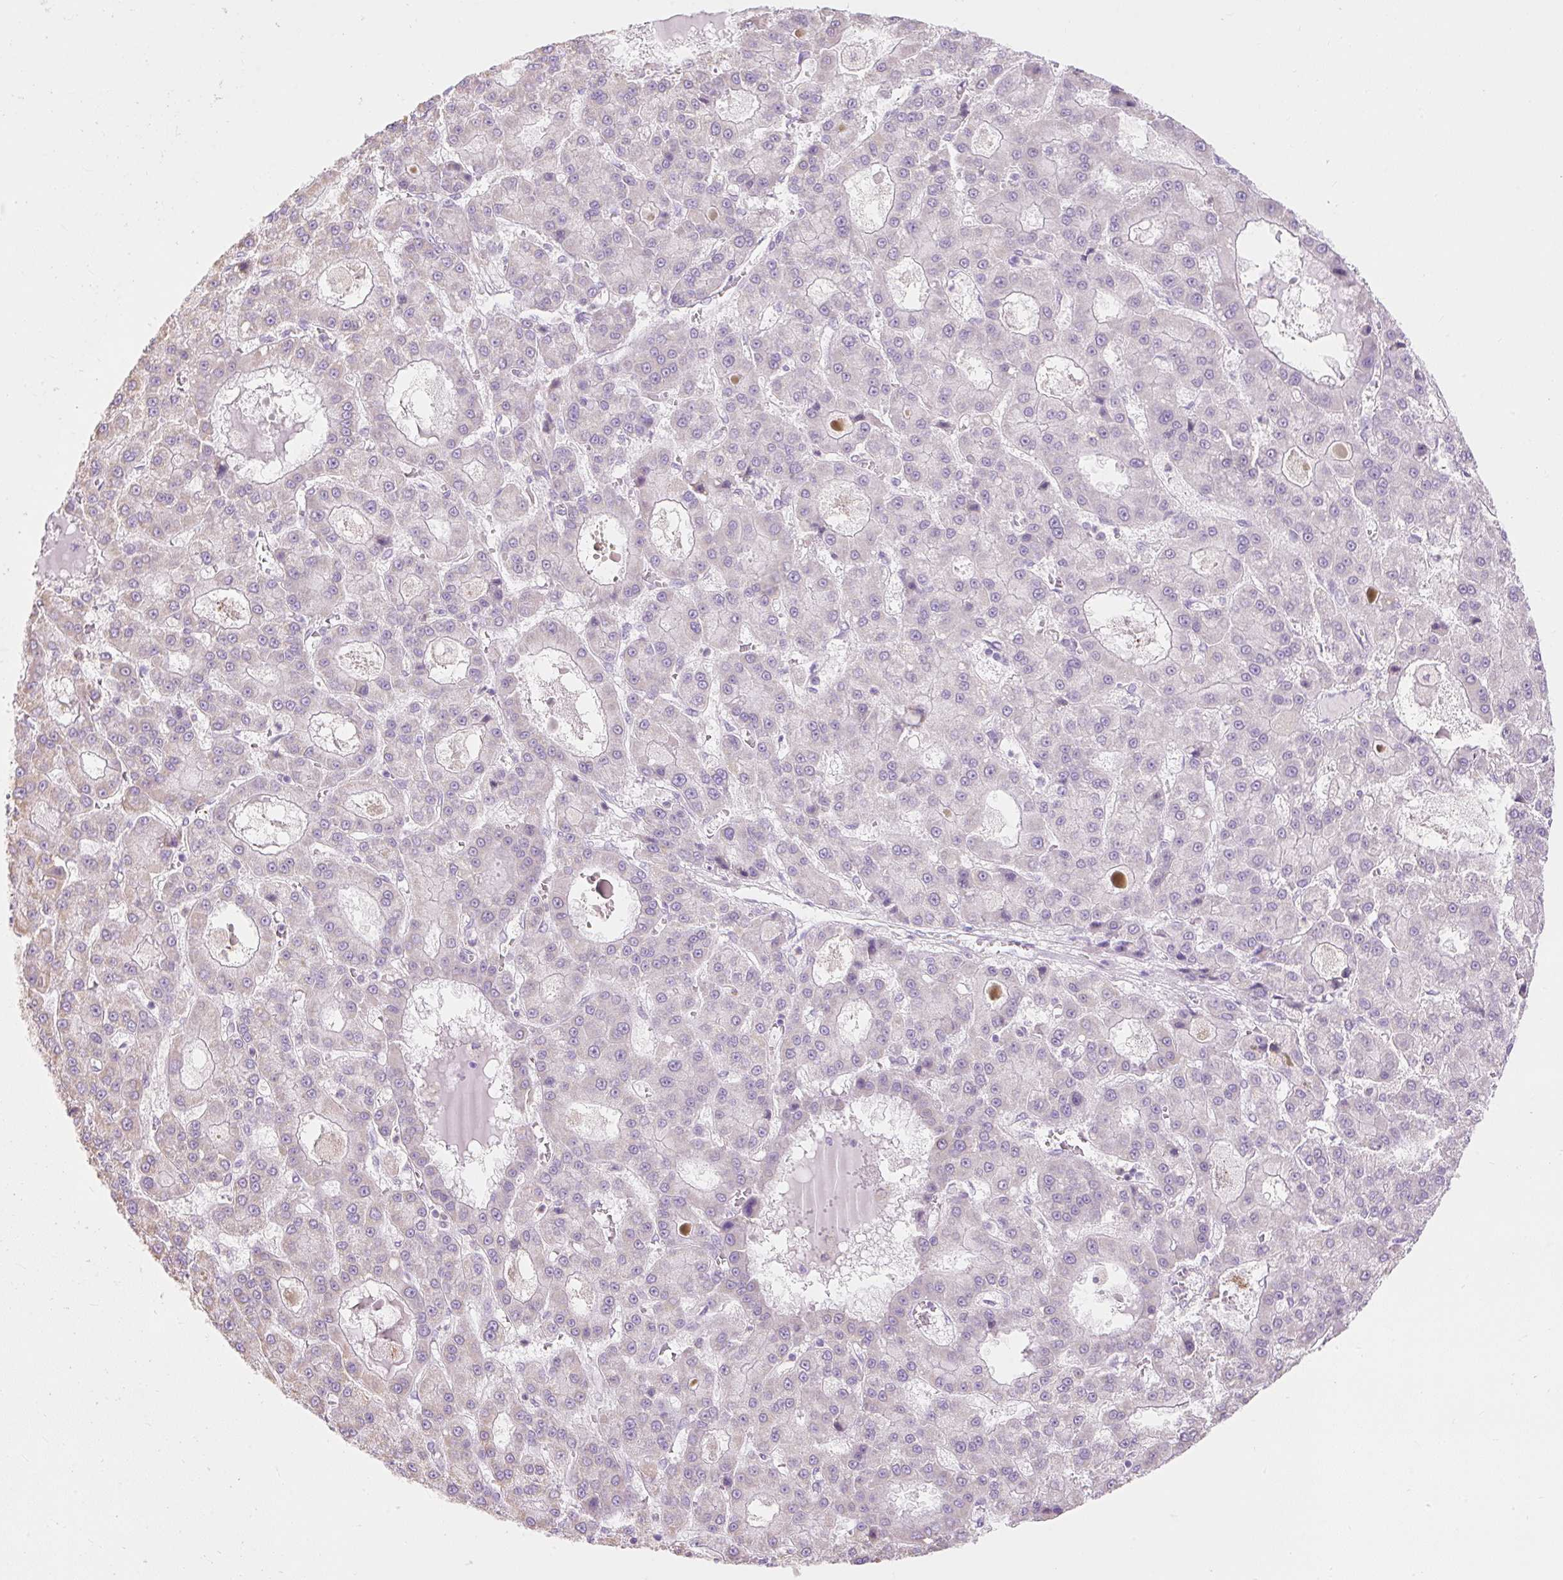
{"staining": {"intensity": "negative", "quantity": "none", "location": "none"}, "tissue": "liver cancer", "cell_type": "Tumor cells", "image_type": "cancer", "snomed": [{"axis": "morphology", "description": "Carcinoma, Hepatocellular, NOS"}, {"axis": "topography", "description": "Liver"}], "caption": "Immunohistochemistry (IHC) of human liver cancer demonstrates no positivity in tumor cells.", "gene": "DHX35", "patient": {"sex": "male", "age": 70}}